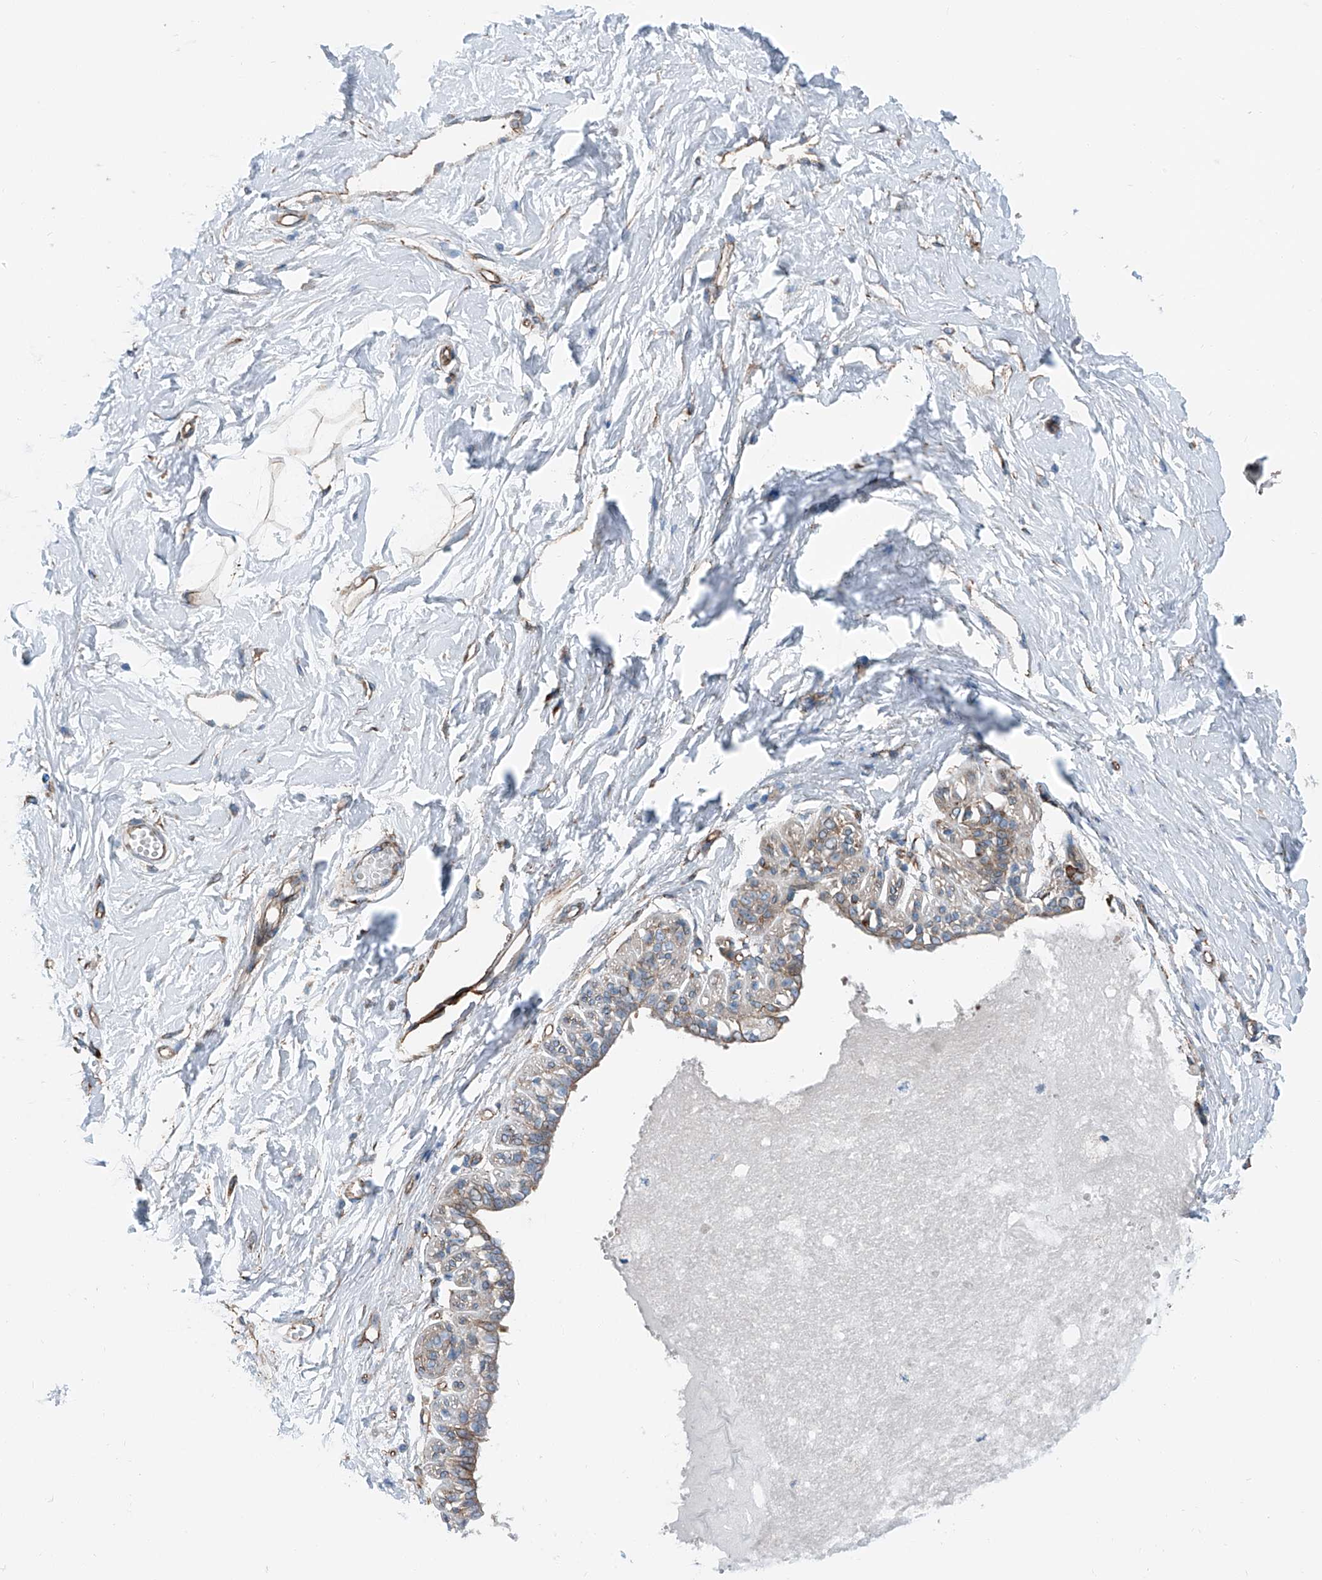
{"staining": {"intensity": "weak", "quantity": ">75%", "location": "cytoplasmic/membranous"}, "tissue": "breast", "cell_type": "Adipocytes", "image_type": "normal", "snomed": [{"axis": "morphology", "description": "Normal tissue, NOS"}, {"axis": "topography", "description": "Breast"}], "caption": "Immunohistochemical staining of normal breast exhibits low levels of weak cytoplasmic/membranous positivity in approximately >75% of adipocytes.", "gene": "THEMIS2", "patient": {"sex": "female", "age": 45}}